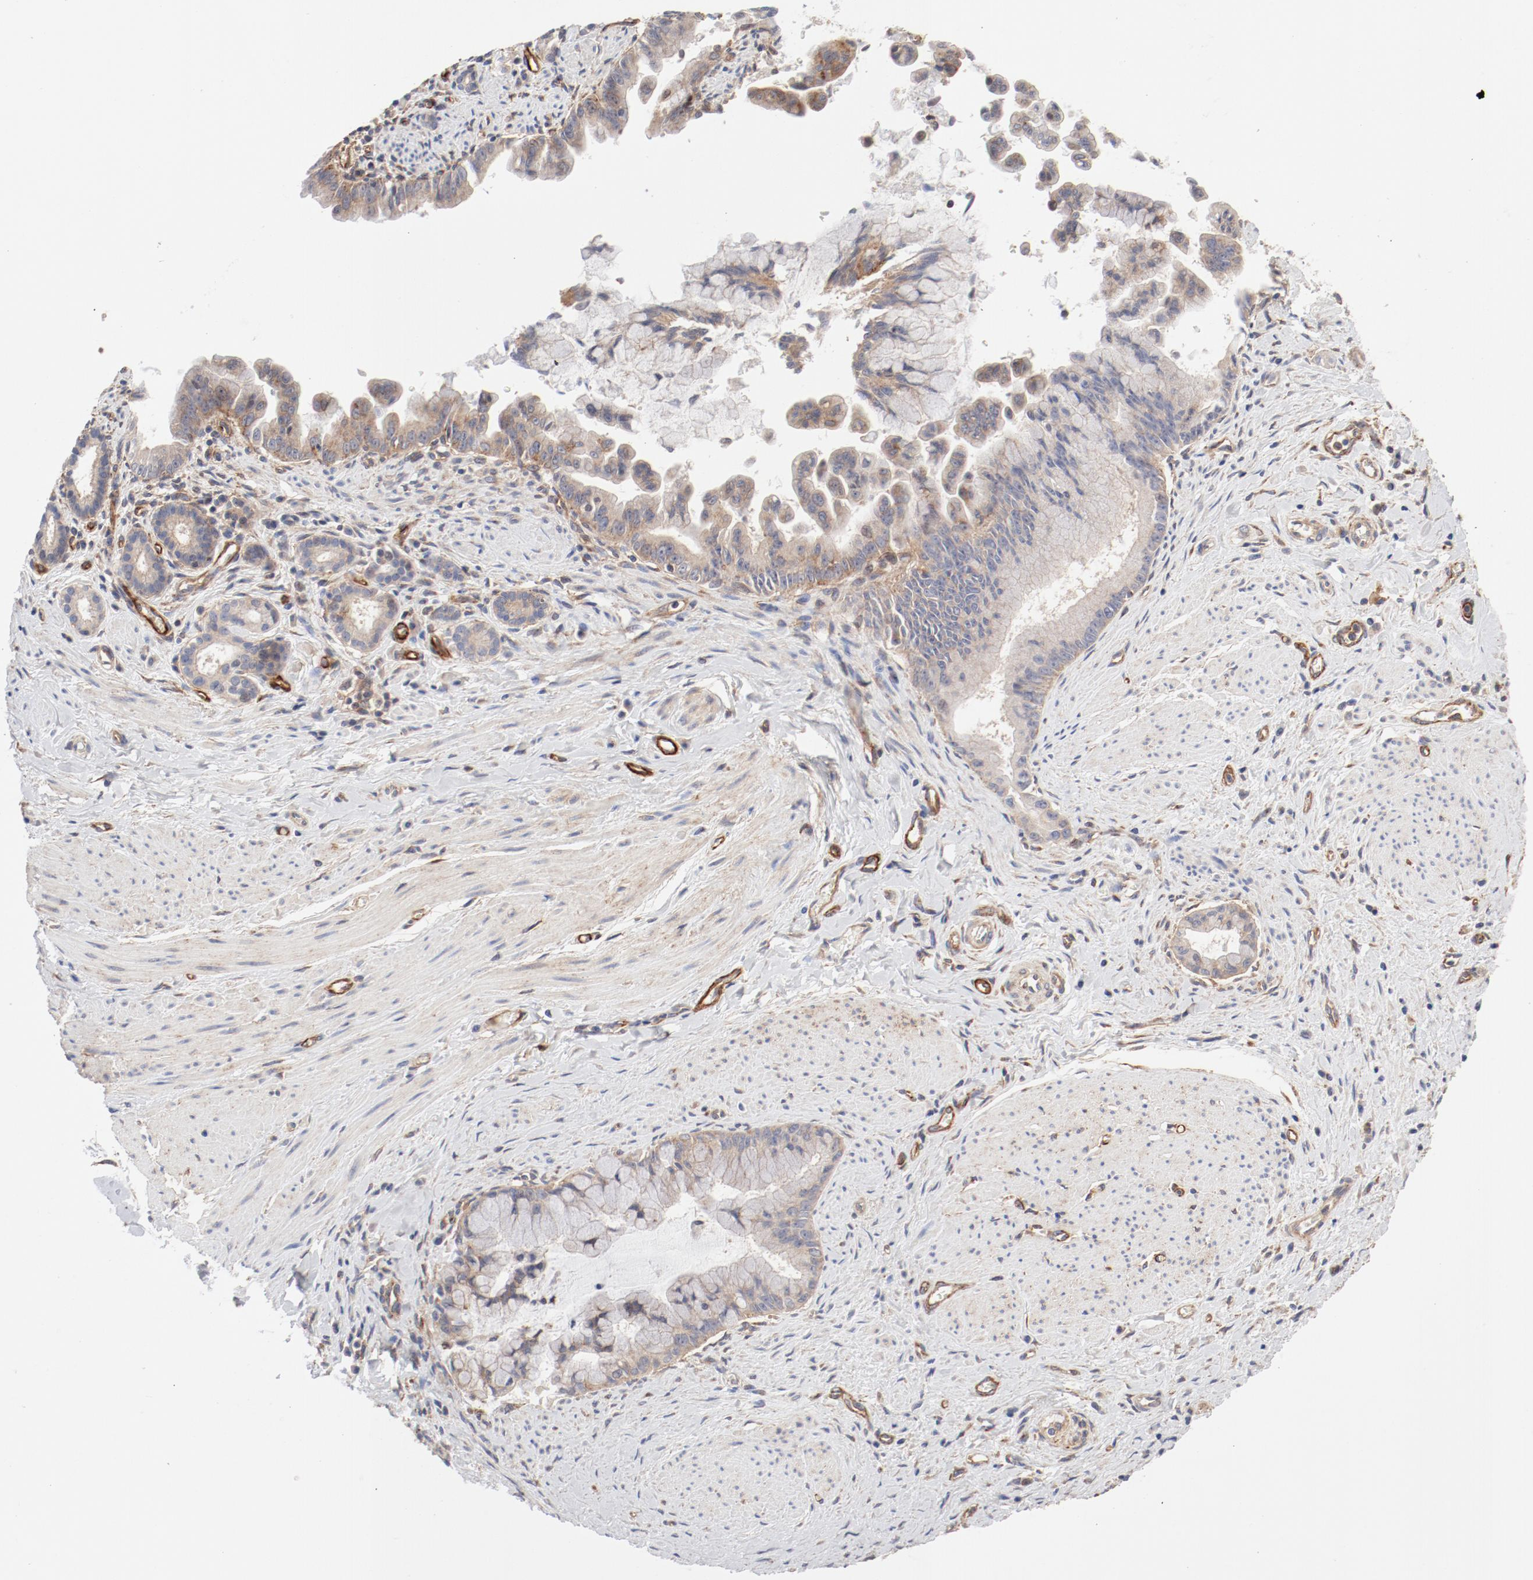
{"staining": {"intensity": "weak", "quantity": "25%-75%", "location": "cytoplasmic/membranous"}, "tissue": "pancreatic cancer", "cell_type": "Tumor cells", "image_type": "cancer", "snomed": [{"axis": "morphology", "description": "Adenocarcinoma, NOS"}, {"axis": "topography", "description": "Pancreas"}], "caption": "Immunohistochemical staining of adenocarcinoma (pancreatic) demonstrates low levels of weak cytoplasmic/membranous protein expression in approximately 25%-75% of tumor cells.", "gene": "AP2A1", "patient": {"sex": "male", "age": 59}}